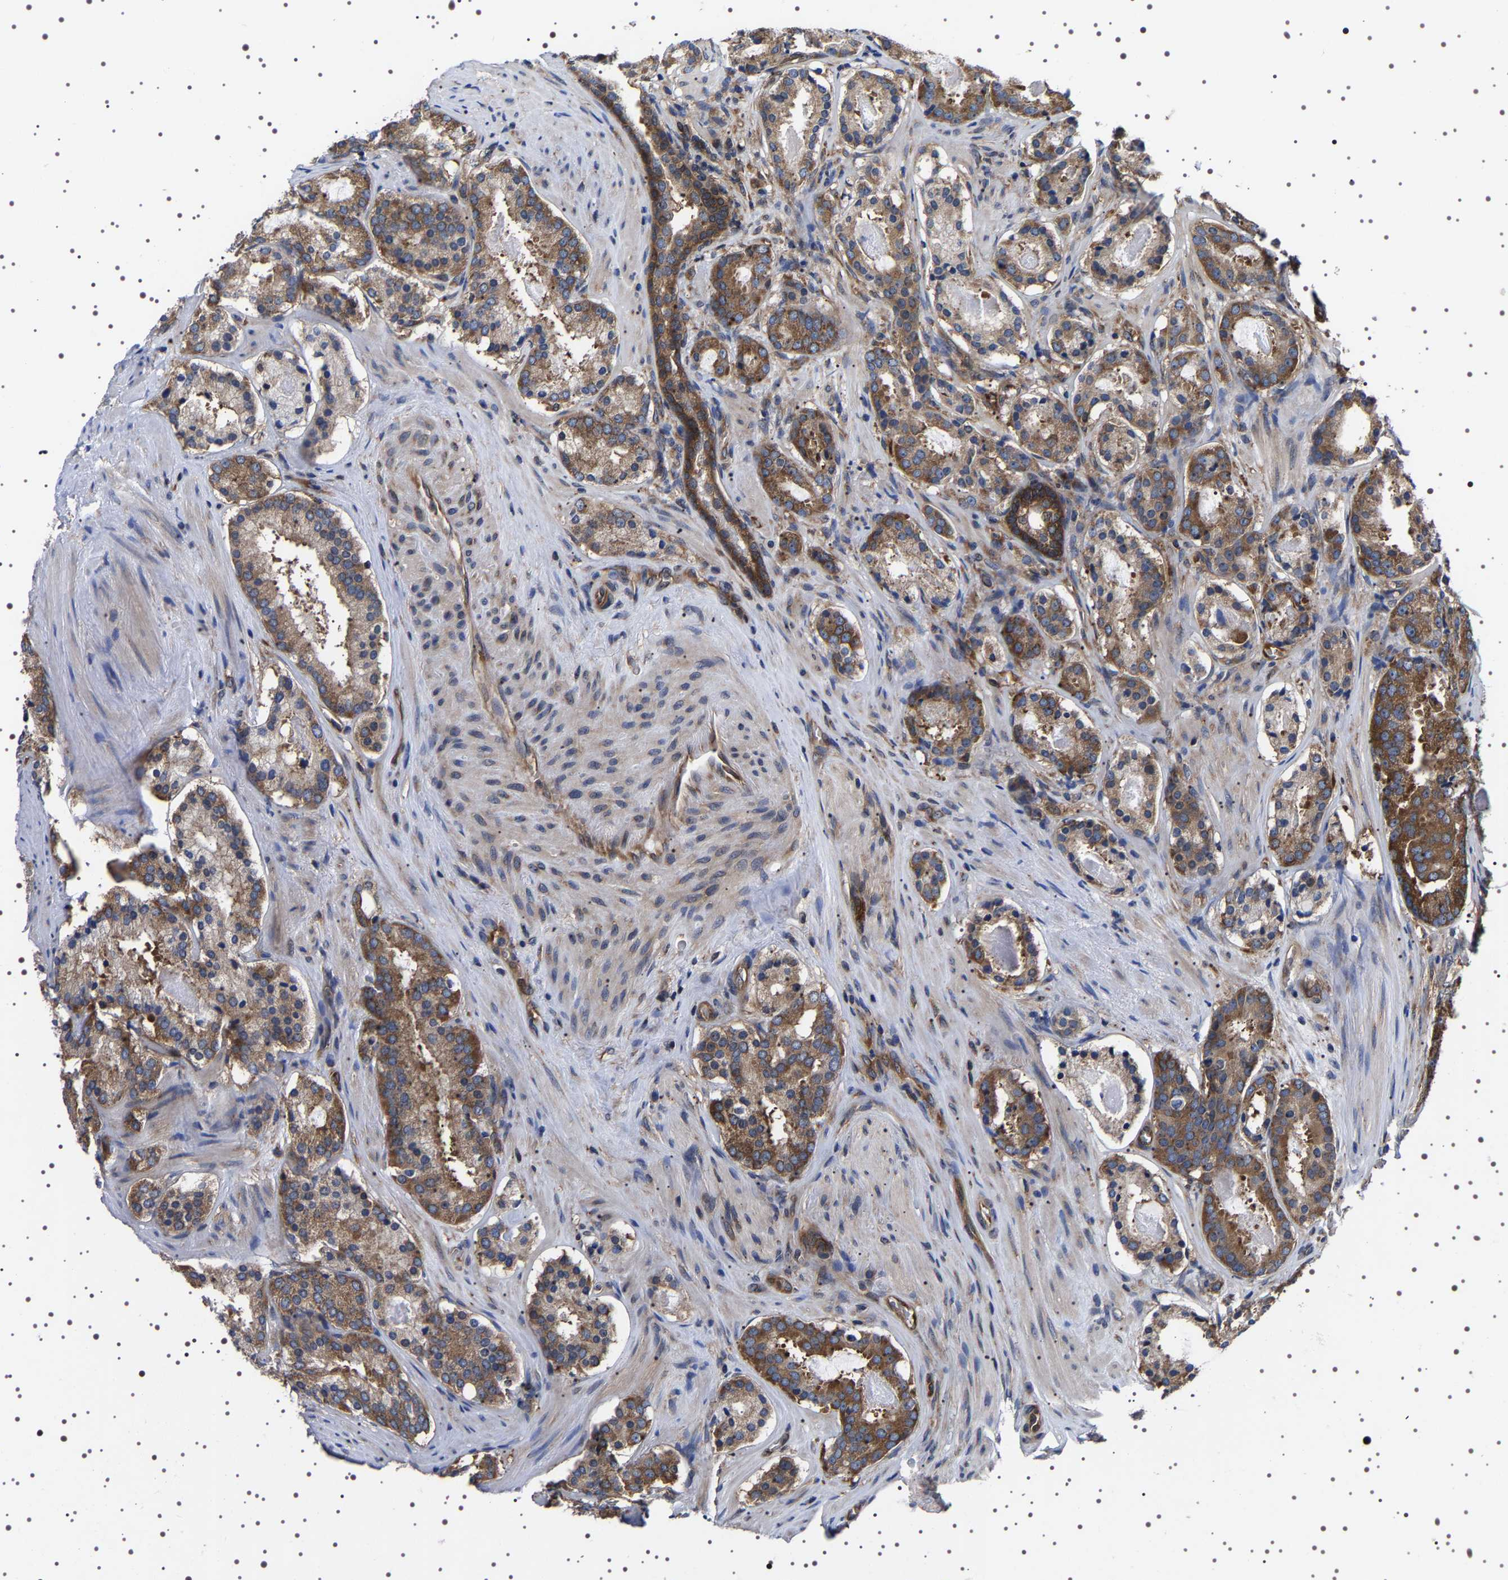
{"staining": {"intensity": "moderate", "quantity": ">75%", "location": "cytoplasmic/membranous"}, "tissue": "prostate cancer", "cell_type": "Tumor cells", "image_type": "cancer", "snomed": [{"axis": "morphology", "description": "Adenocarcinoma, Low grade"}, {"axis": "topography", "description": "Prostate"}], "caption": "Immunohistochemical staining of low-grade adenocarcinoma (prostate) reveals moderate cytoplasmic/membranous protein positivity in approximately >75% of tumor cells.", "gene": "DARS1", "patient": {"sex": "male", "age": 69}}